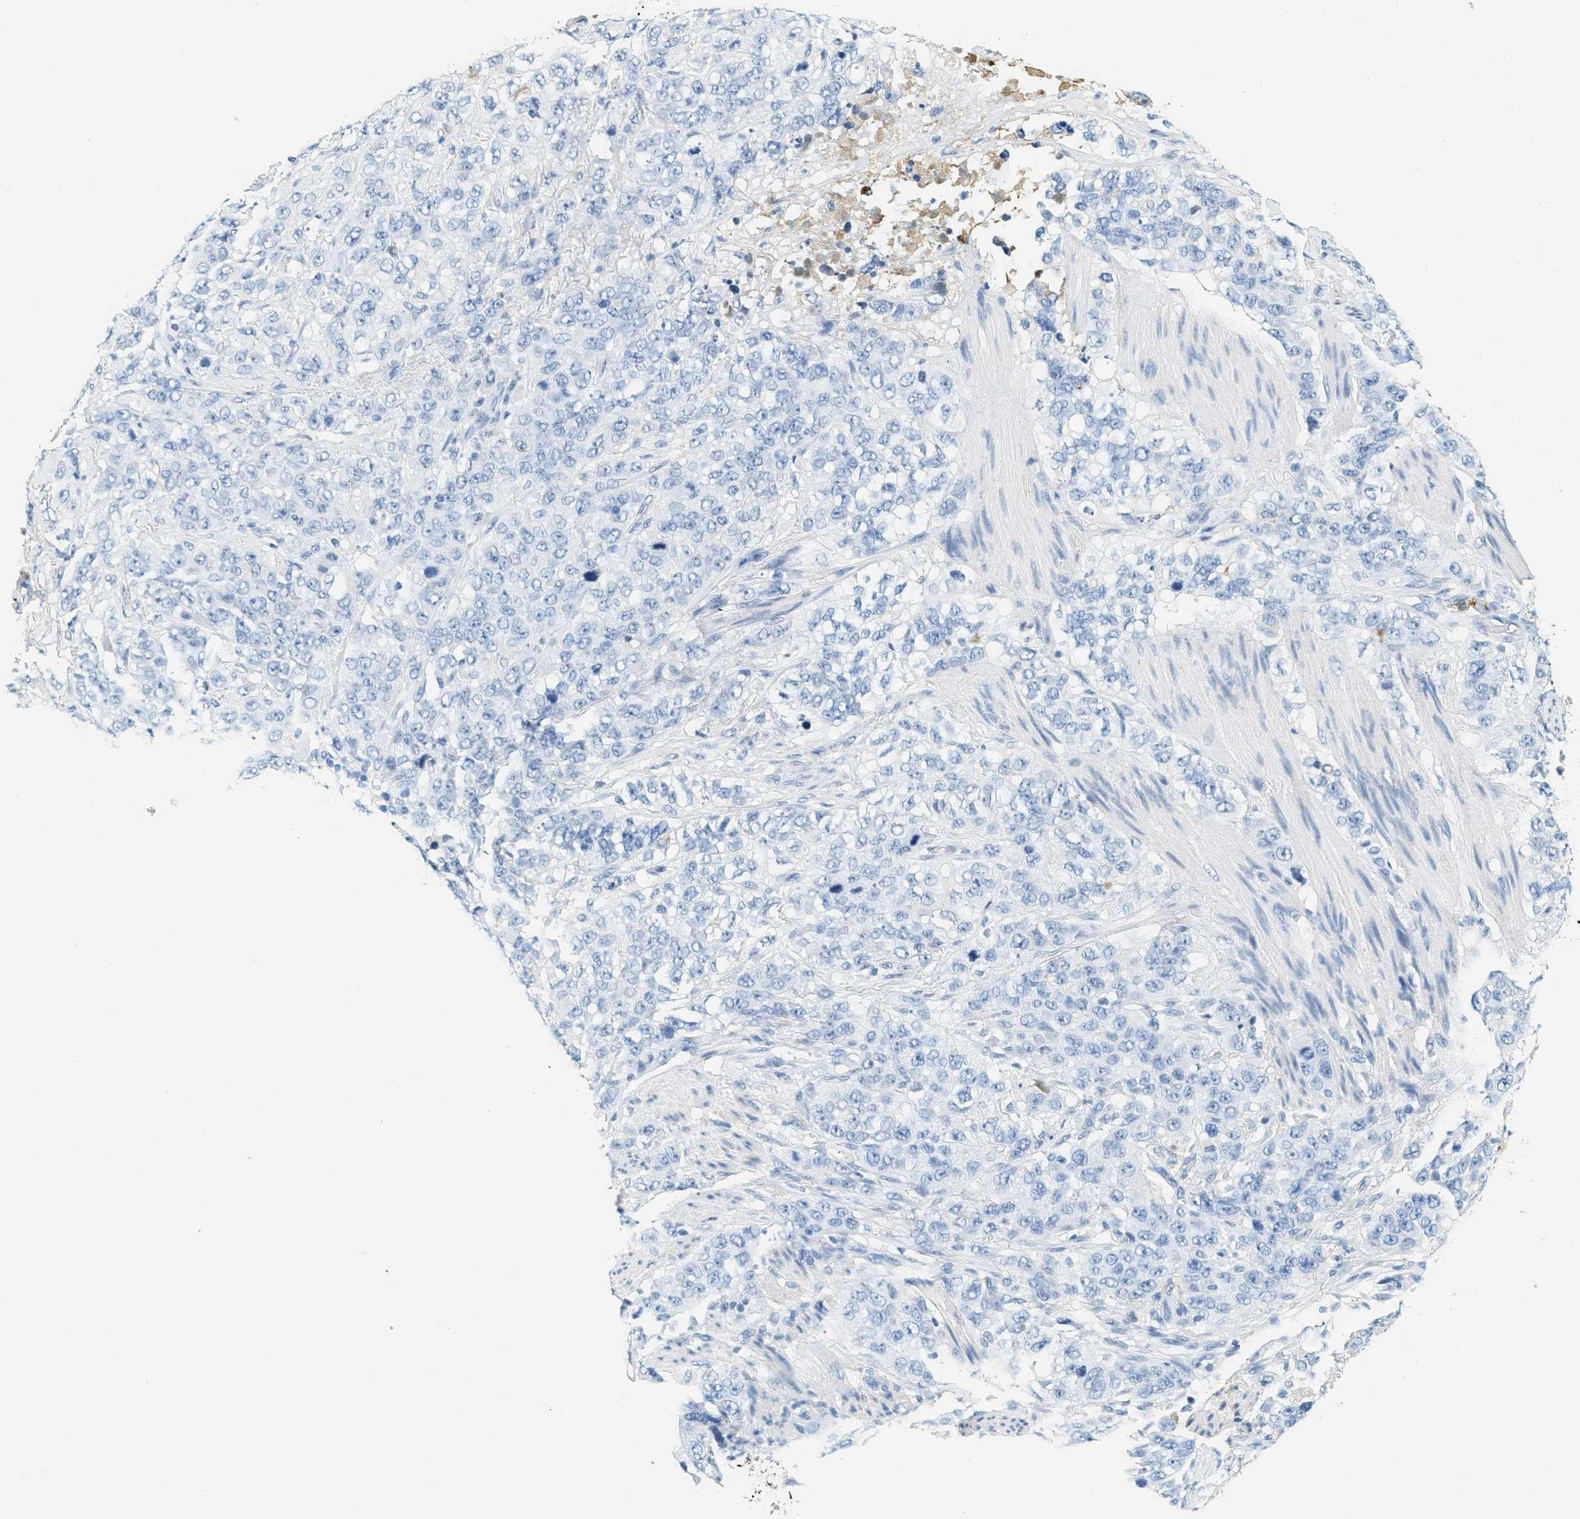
{"staining": {"intensity": "negative", "quantity": "none", "location": "none"}, "tissue": "stomach cancer", "cell_type": "Tumor cells", "image_type": "cancer", "snomed": [{"axis": "morphology", "description": "Adenocarcinoma, NOS"}, {"axis": "topography", "description": "Stomach"}], "caption": "Immunohistochemistry of human stomach cancer demonstrates no staining in tumor cells.", "gene": "LCN2", "patient": {"sex": "male", "age": 48}}